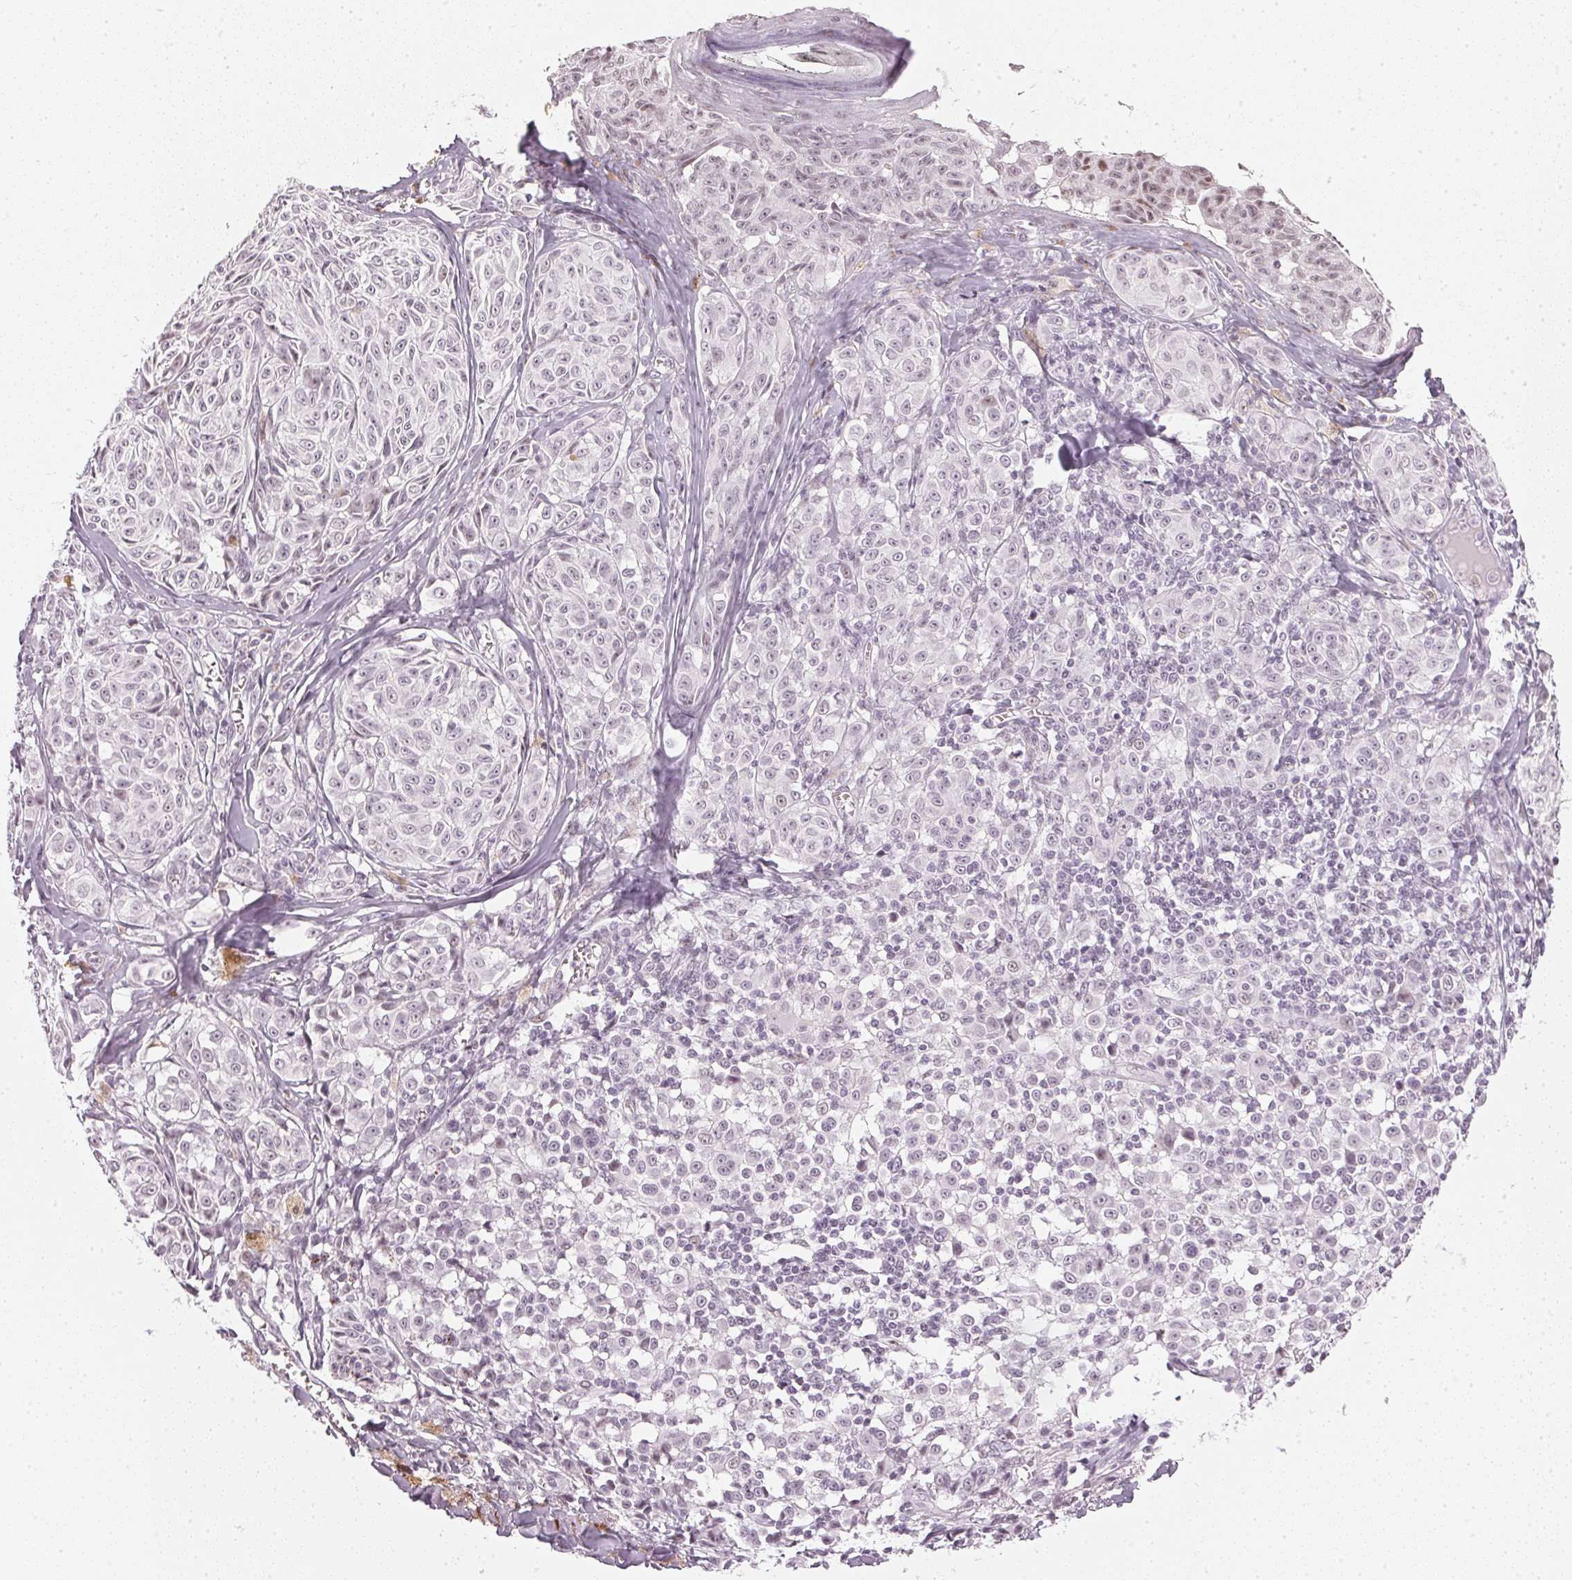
{"staining": {"intensity": "weak", "quantity": "<25%", "location": "nuclear"}, "tissue": "melanoma", "cell_type": "Tumor cells", "image_type": "cancer", "snomed": [{"axis": "morphology", "description": "Malignant melanoma, NOS"}, {"axis": "topography", "description": "Skin"}], "caption": "Micrograph shows no protein positivity in tumor cells of malignant melanoma tissue. The staining is performed using DAB brown chromogen with nuclei counter-stained in using hematoxylin.", "gene": "DNAJC6", "patient": {"sex": "female", "age": 43}}